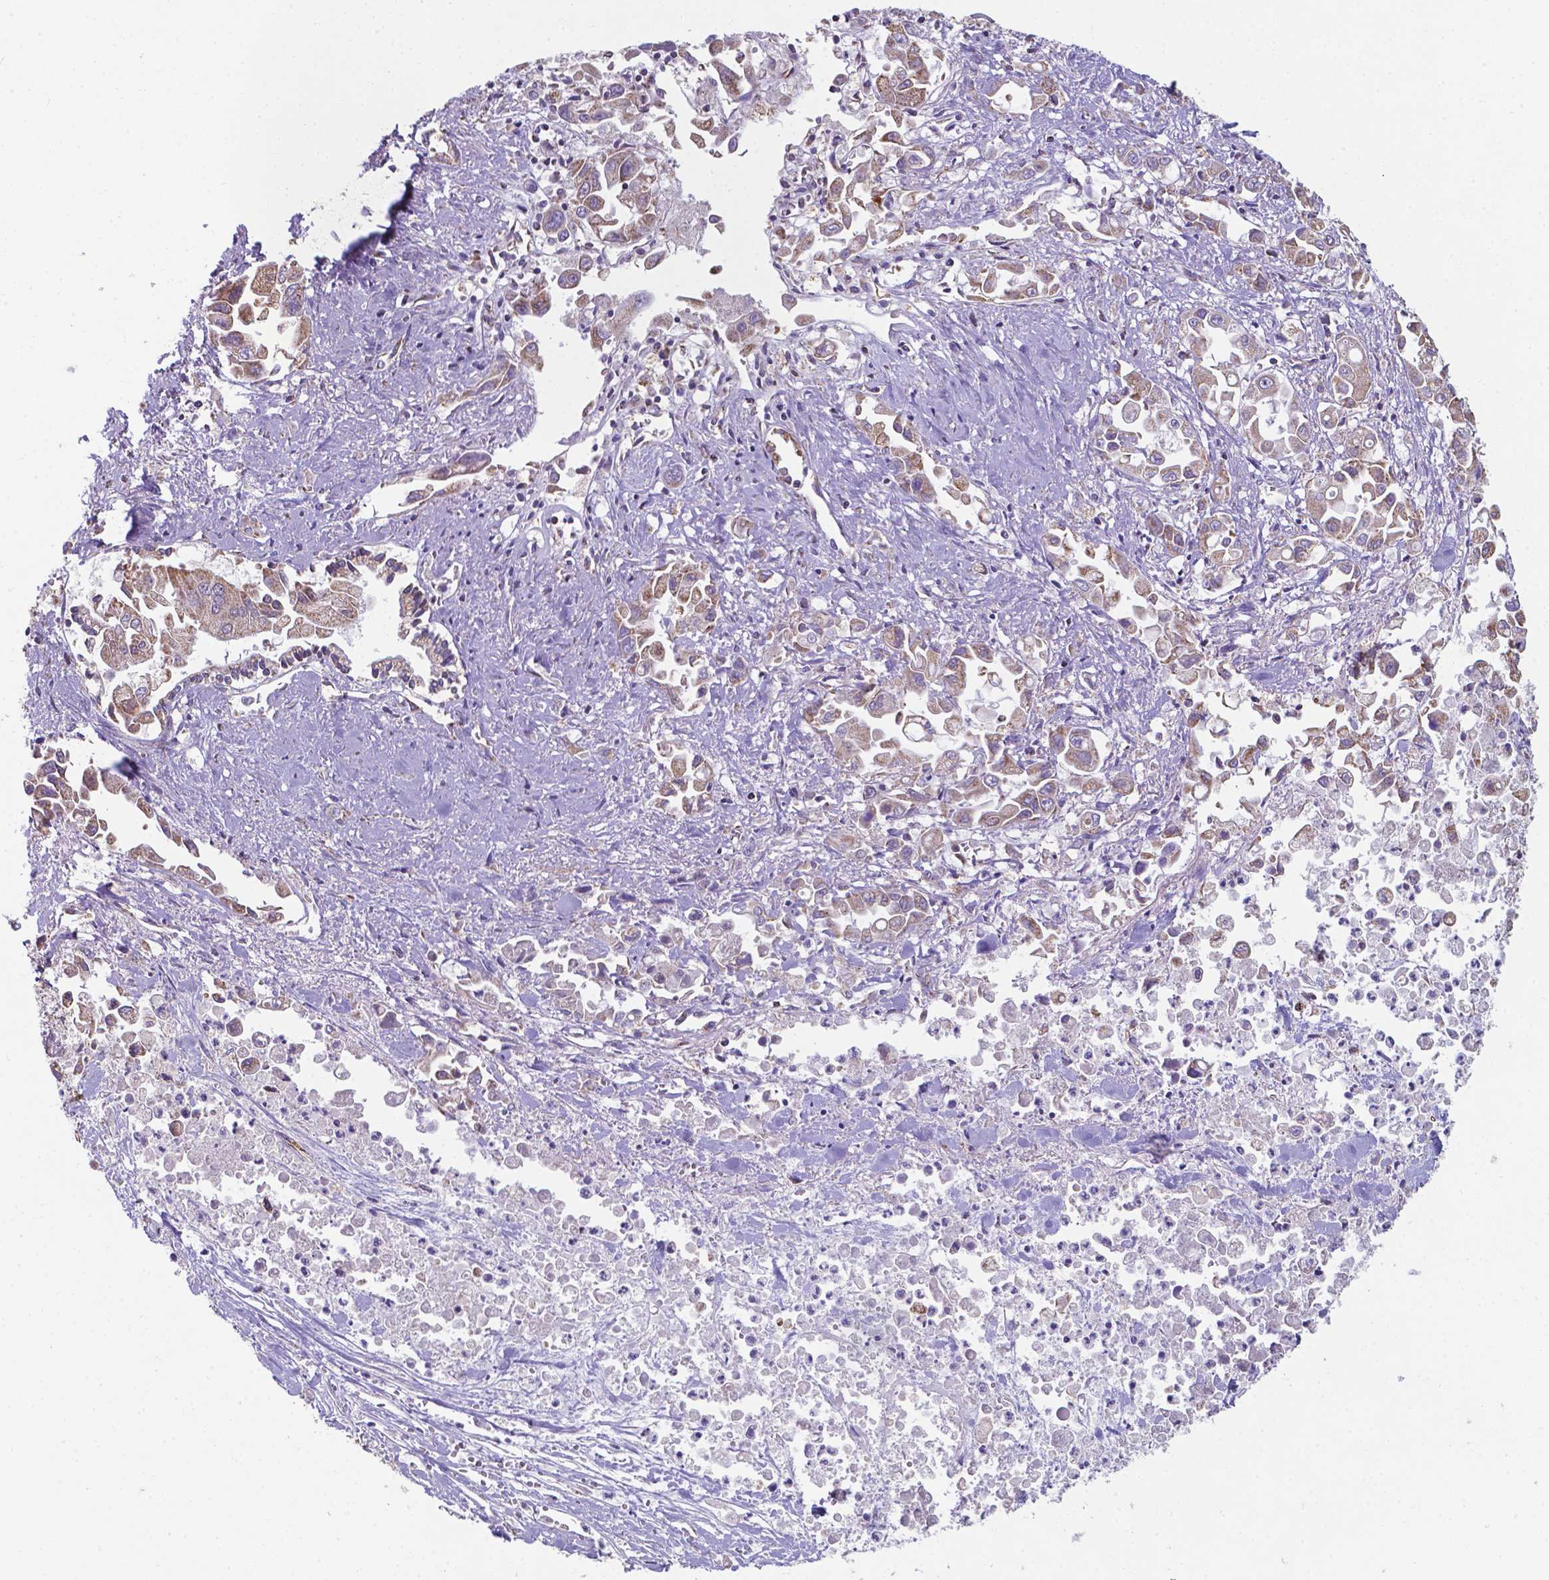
{"staining": {"intensity": "weak", "quantity": "25%-75%", "location": "cytoplasmic/membranous"}, "tissue": "pancreatic cancer", "cell_type": "Tumor cells", "image_type": "cancer", "snomed": [{"axis": "morphology", "description": "Adenocarcinoma, NOS"}, {"axis": "topography", "description": "Pancreas"}], "caption": "Immunohistochemical staining of human pancreatic cancer (adenocarcinoma) displays low levels of weak cytoplasmic/membranous expression in about 25%-75% of tumor cells.", "gene": "FAM114A1", "patient": {"sex": "female", "age": 83}}